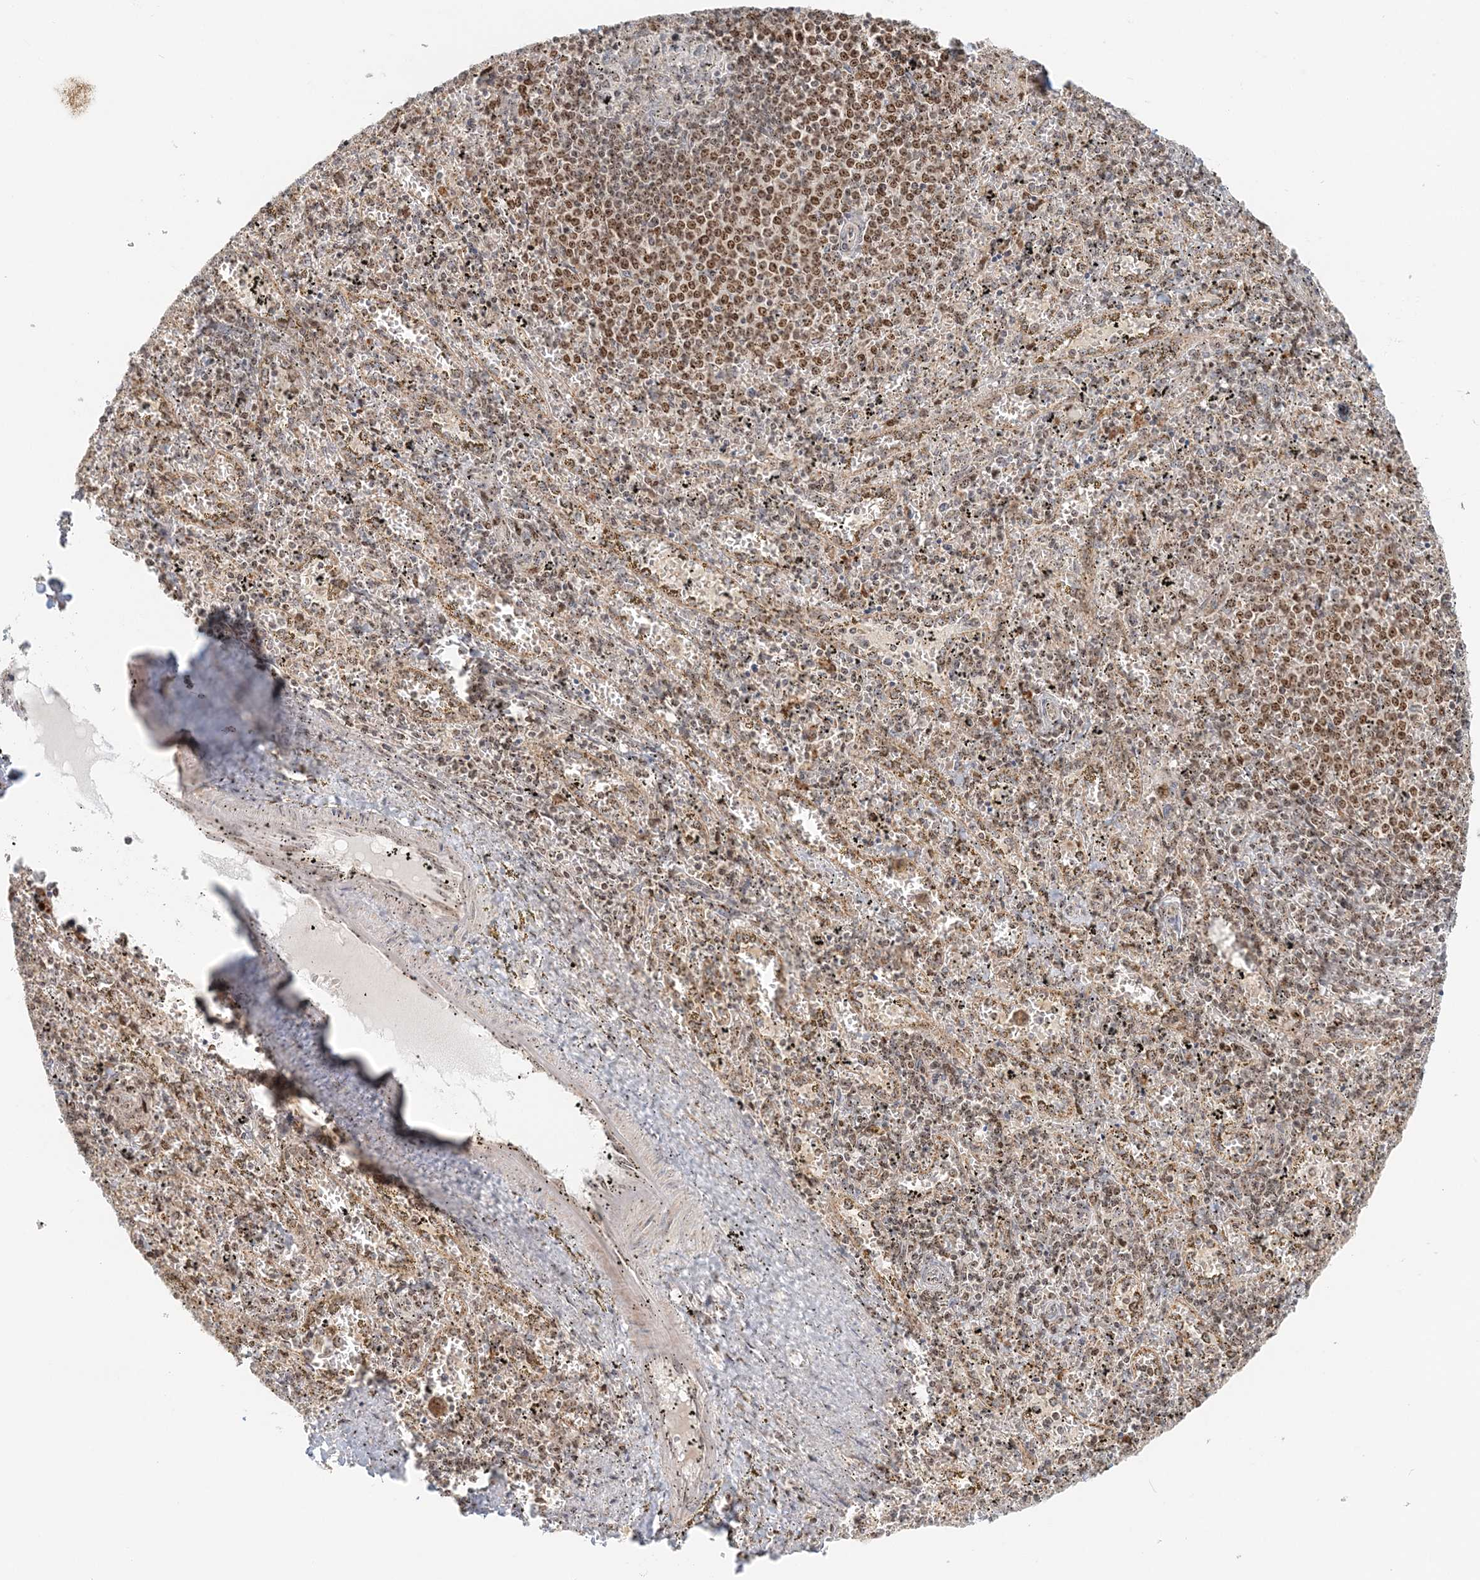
{"staining": {"intensity": "moderate", "quantity": "25%-75%", "location": "nuclear"}, "tissue": "spleen", "cell_type": "Cells in red pulp", "image_type": "normal", "snomed": [{"axis": "morphology", "description": "Normal tissue, NOS"}, {"axis": "topography", "description": "Spleen"}], "caption": "DAB (3,3'-diaminobenzidine) immunohistochemical staining of unremarkable spleen shows moderate nuclear protein expression in about 25%-75% of cells in red pulp.", "gene": "UBE2F", "patient": {"sex": "male", "age": 11}}